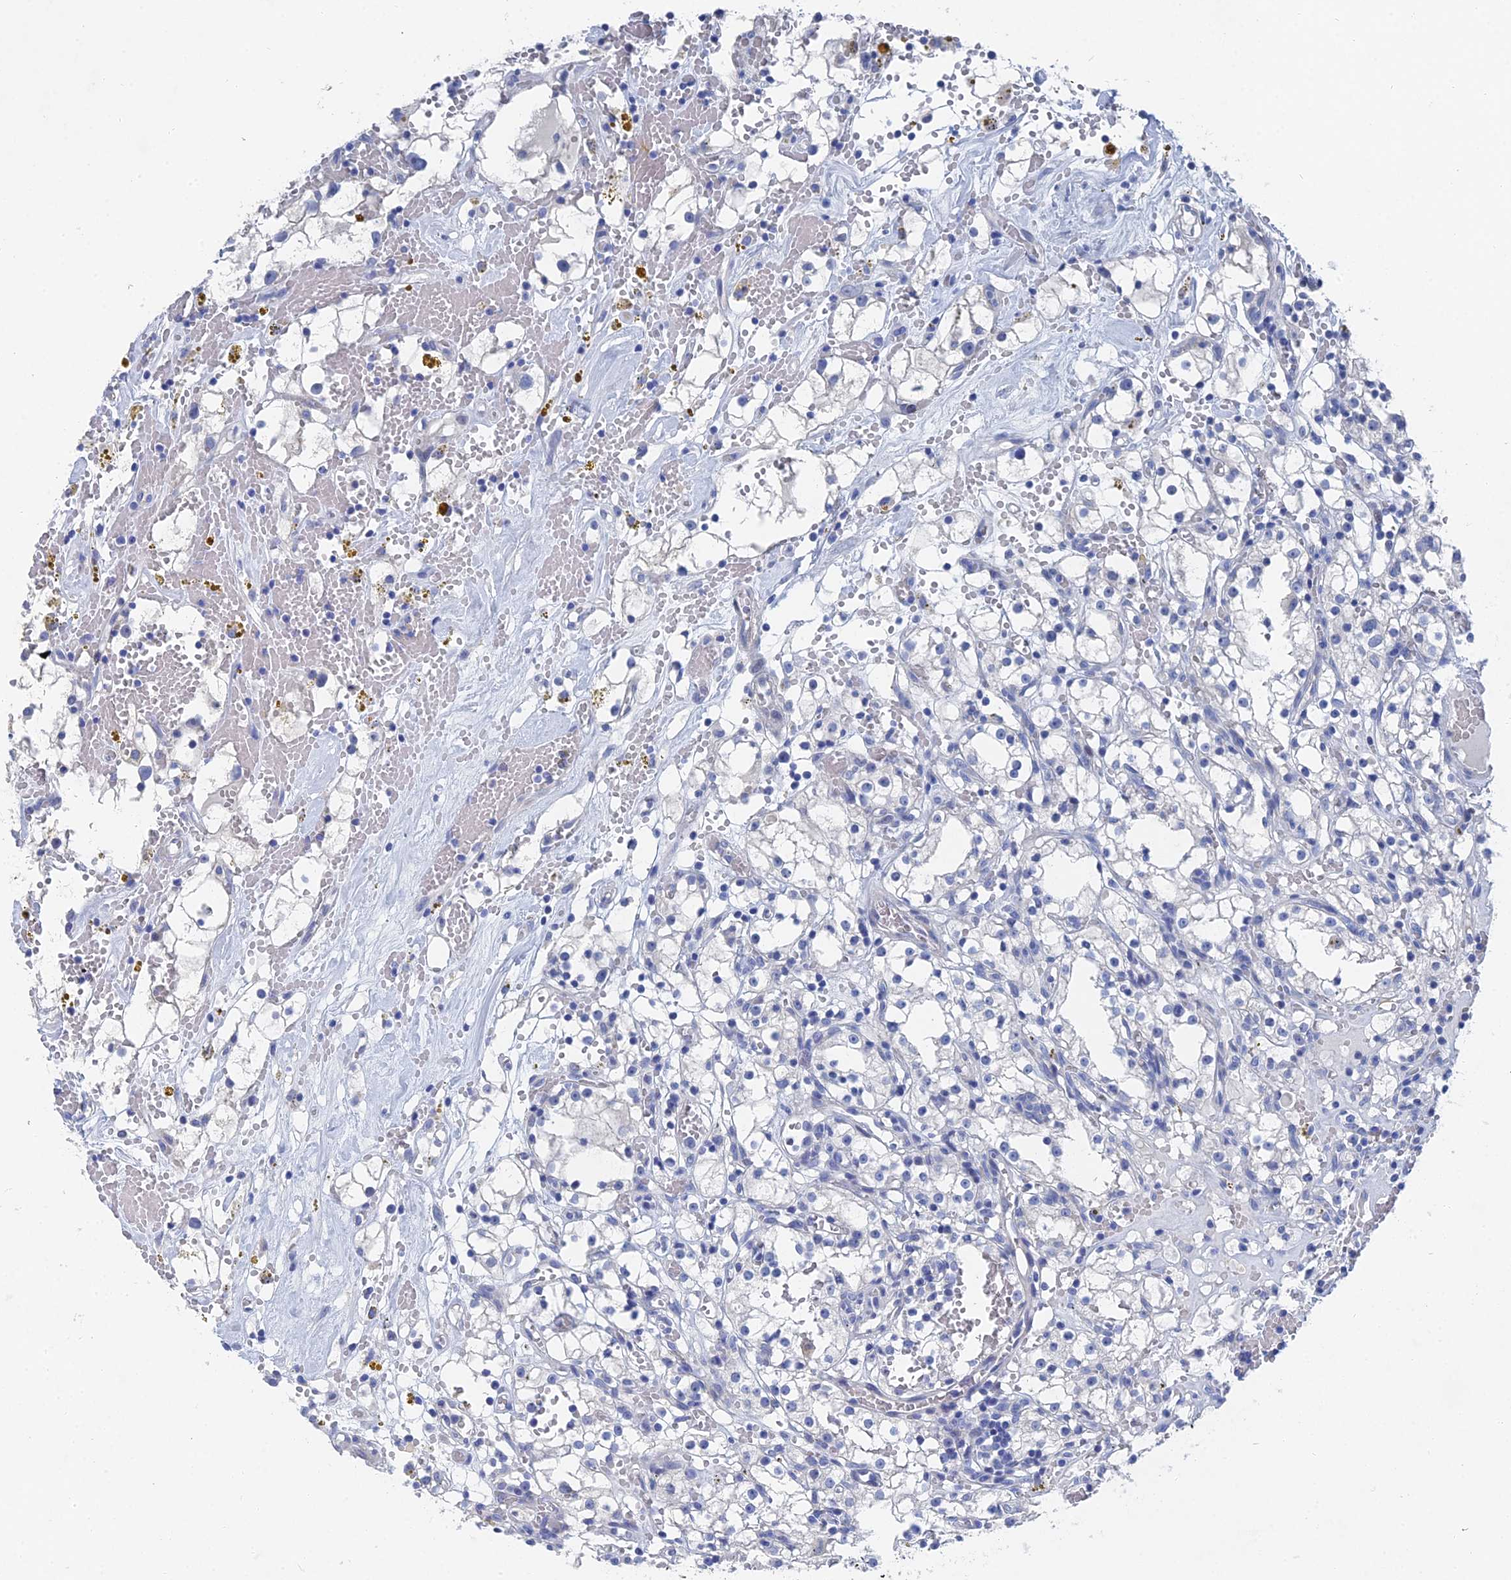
{"staining": {"intensity": "negative", "quantity": "none", "location": "none"}, "tissue": "renal cancer", "cell_type": "Tumor cells", "image_type": "cancer", "snomed": [{"axis": "morphology", "description": "Adenocarcinoma, NOS"}, {"axis": "topography", "description": "Kidney"}], "caption": "DAB immunohistochemical staining of human adenocarcinoma (renal) demonstrates no significant staining in tumor cells.", "gene": "GFAP", "patient": {"sex": "male", "age": 56}}